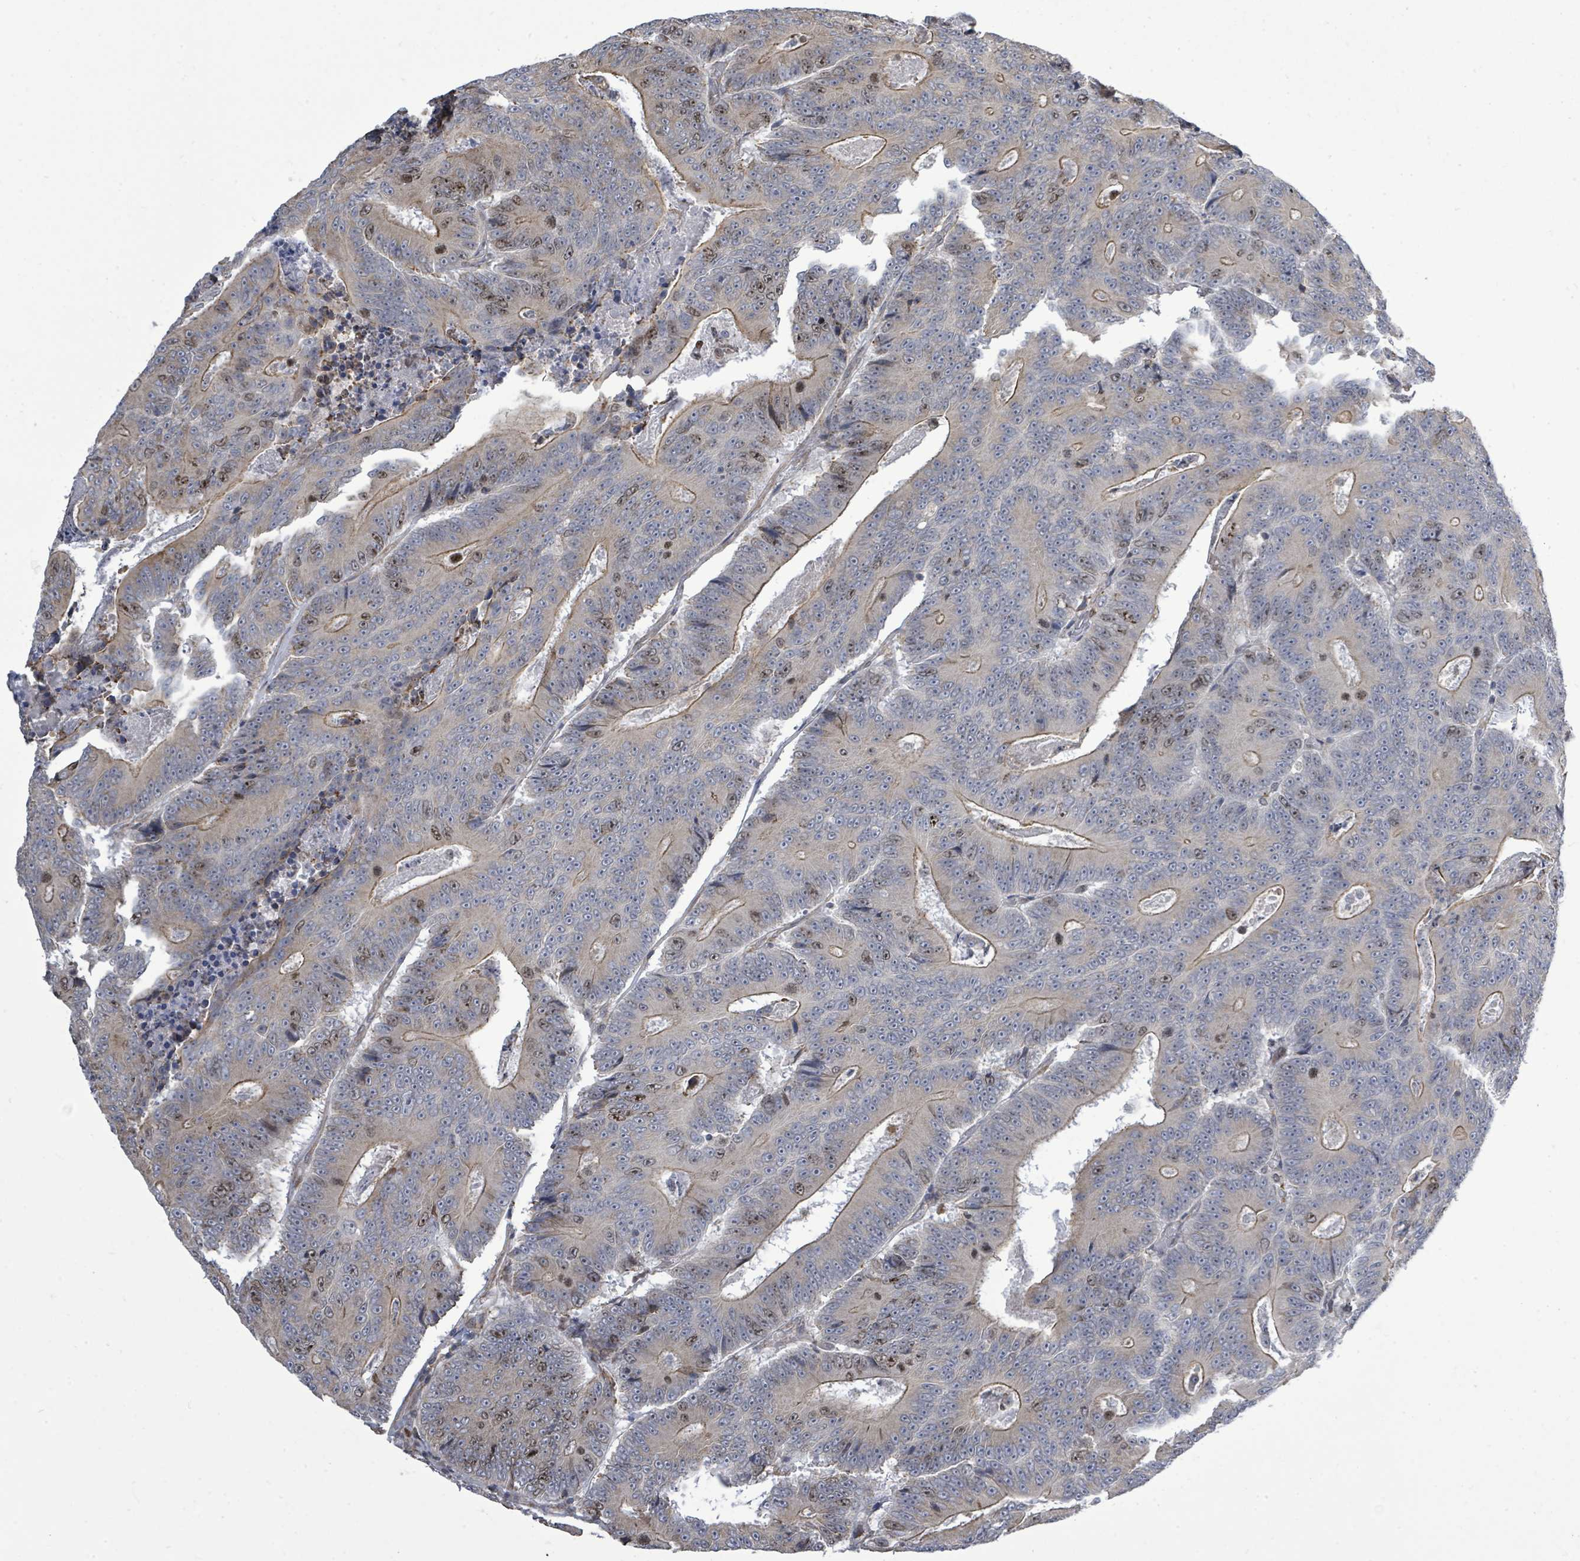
{"staining": {"intensity": "weak", "quantity": "25%-75%", "location": "cytoplasmic/membranous,nuclear"}, "tissue": "colorectal cancer", "cell_type": "Tumor cells", "image_type": "cancer", "snomed": [{"axis": "morphology", "description": "Adenocarcinoma, NOS"}, {"axis": "topography", "description": "Colon"}], "caption": "Human colorectal cancer (adenocarcinoma) stained with a protein marker displays weak staining in tumor cells.", "gene": "PAPSS1", "patient": {"sex": "male", "age": 83}}